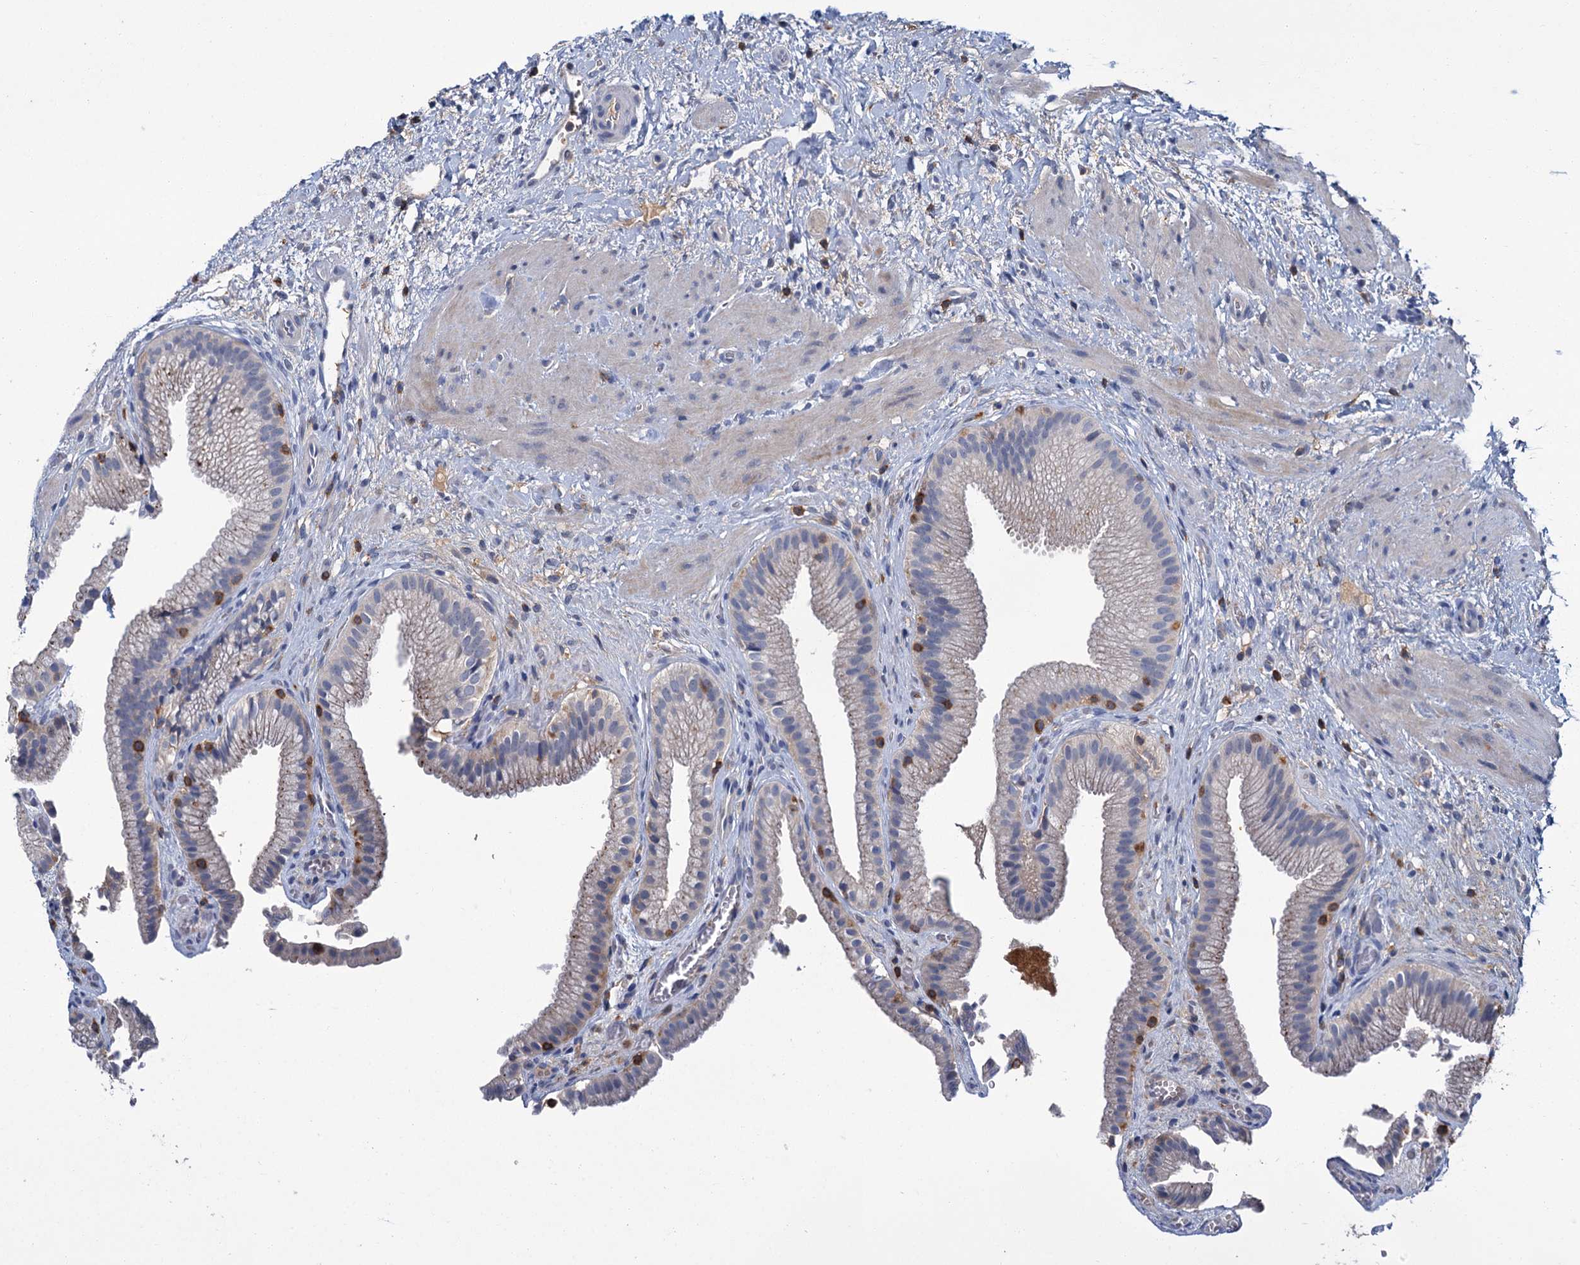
{"staining": {"intensity": "moderate", "quantity": "25%-75%", "location": "cytoplasmic/membranous"}, "tissue": "gallbladder", "cell_type": "Glandular cells", "image_type": "normal", "snomed": [{"axis": "morphology", "description": "Normal tissue, NOS"}, {"axis": "morphology", "description": "Inflammation, NOS"}, {"axis": "topography", "description": "Gallbladder"}], "caption": "Gallbladder stained with immunohistochemistry (IHC) reveals moderate cytoplasmic/membranous positivity in about 25%-75% of glandular cells. (IHC, brightfield microscopy, high magnification).", "gene": "FGFR2", "patient": {"sex": "male", "age": 51}}